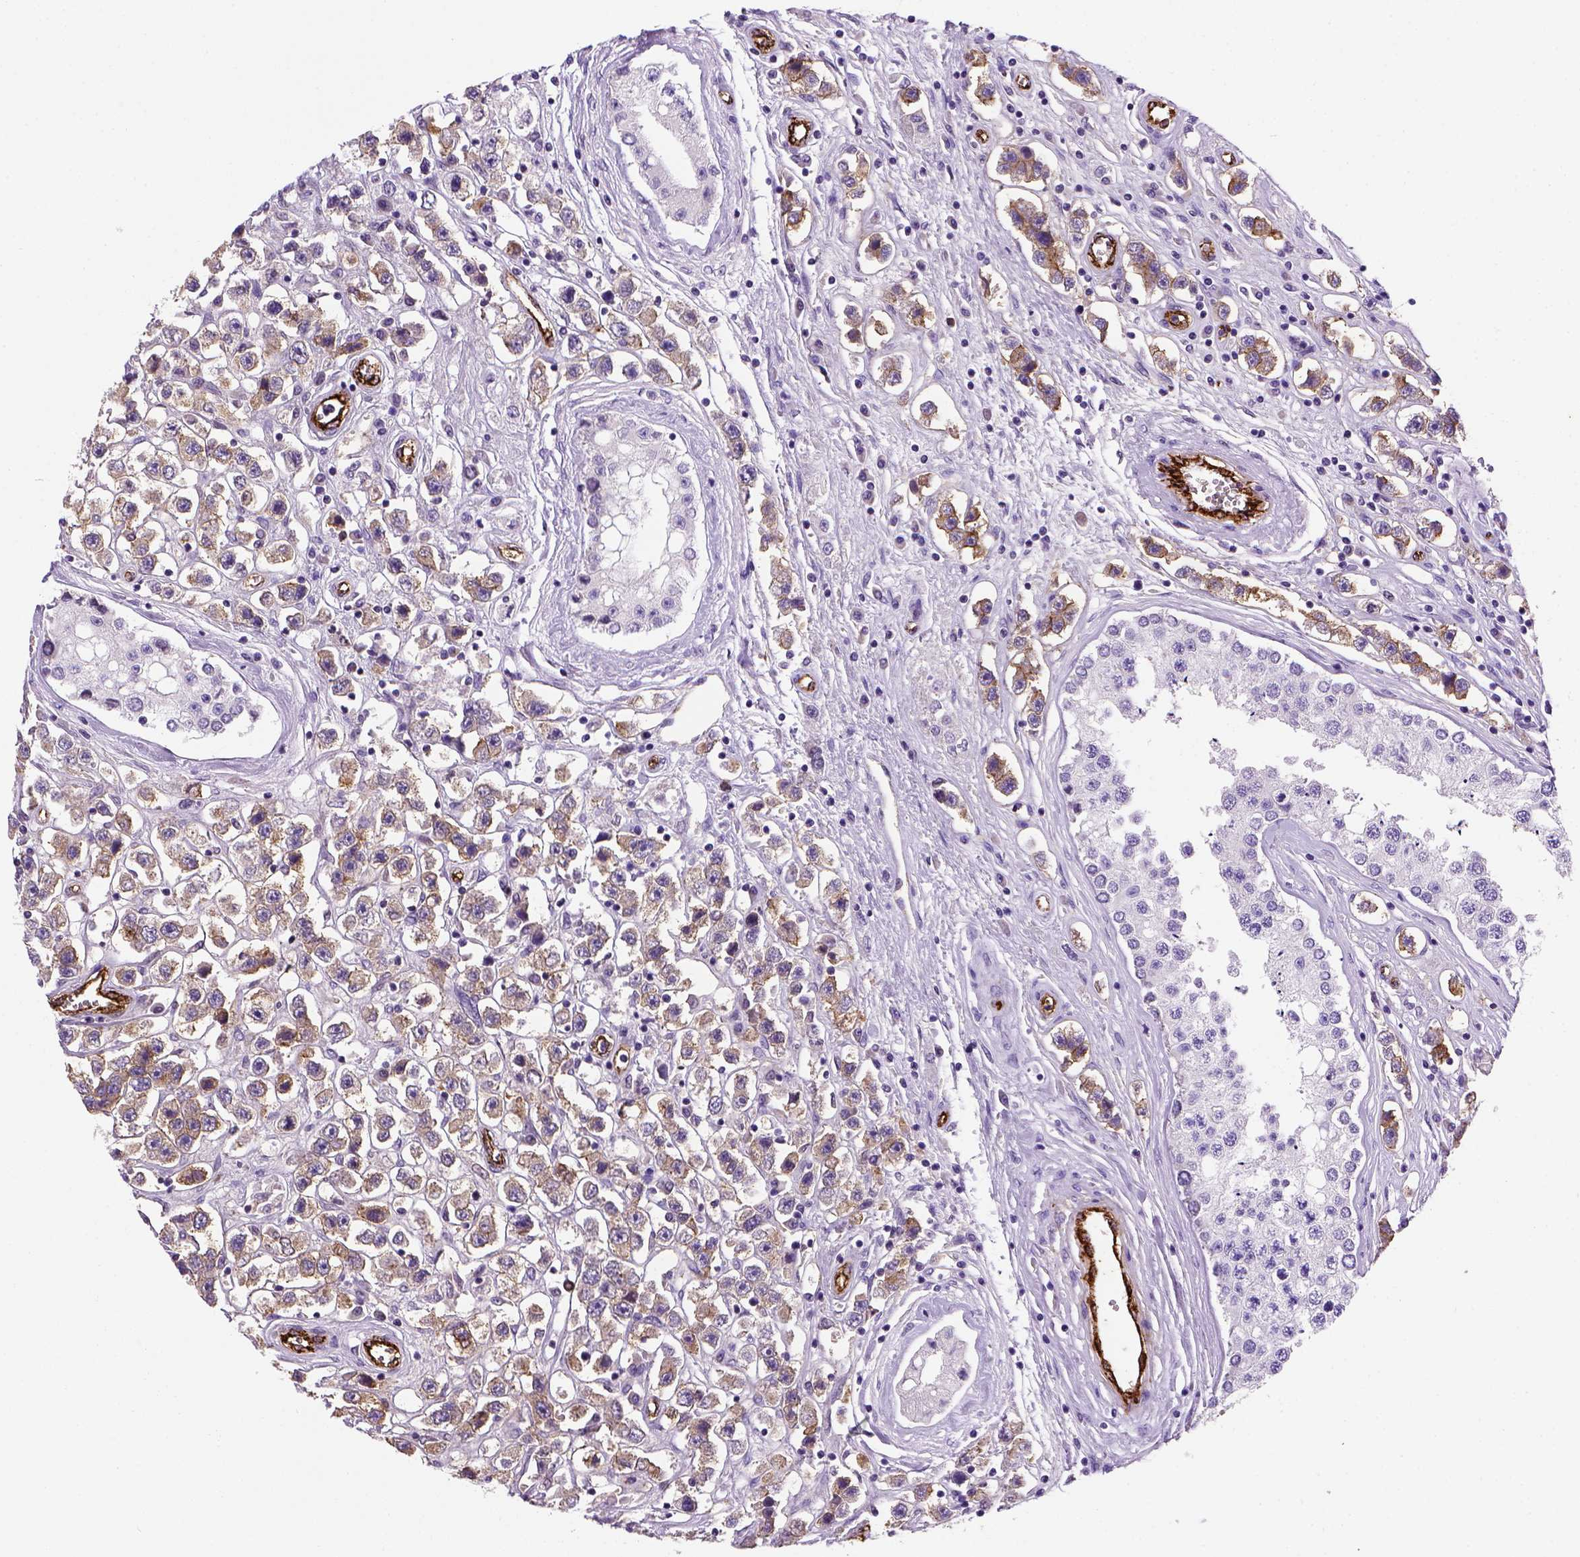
{"staining": {"intensity": "moderate", "quantity": ">75%", "location": "cytoplasmic/membranous"}, "tissue": "testis cancer", "cell_type": "Tumor cells", "image_type": "cancer", "snomed": [{"axis": "morphology", "description": "Seminoma, NOS"}, {"axis": "topography", "description": "Testis"}], "caption": "Seminoma (testis) tissue exhibits moderate cytoplasmic/membranous expression in about >75% of tumor cells, visualized by immunohistochemistry.", "gene": "VWF", "patient": {"sex": "male", "age": 45}}